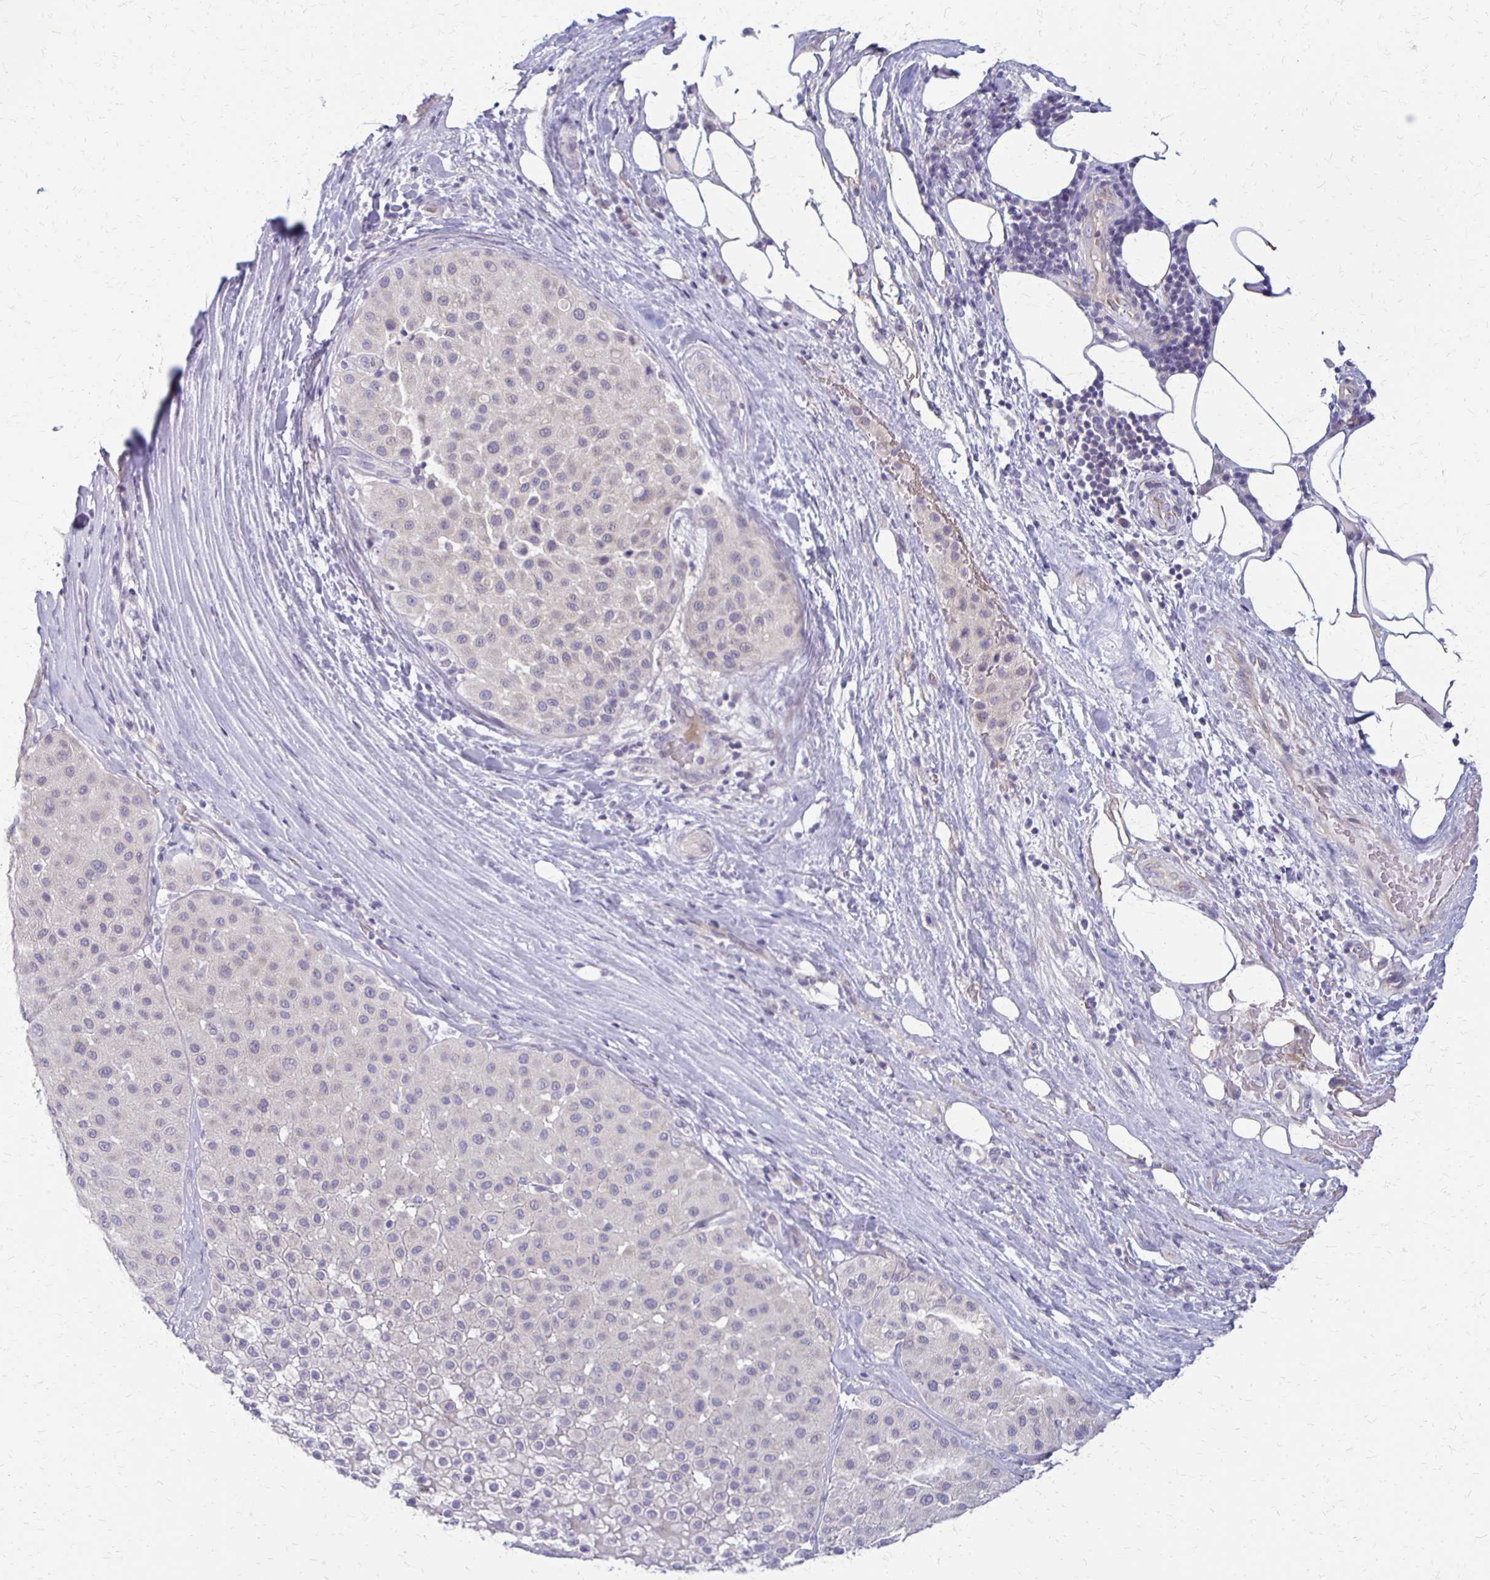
{"staining": {"intensity": "negative", "quantity": "none", "location": "none"}, "tissue": "melanoma", "cell_type": "Tumor cells", "image_type": "cancer", "snomed": [{"axis": "morphology", "description": "Malignant melanoma, Metastatic site"}, {"axis": "topography", "description": "Smooth muscle"}], "caption": "This is an immunohistochemistry (IHC) image of human malignant melanoma (metastatic site). There is no staining in tumor cells.", "gene": "RHOC", "patient": {"sex": "male", "age": 41}}